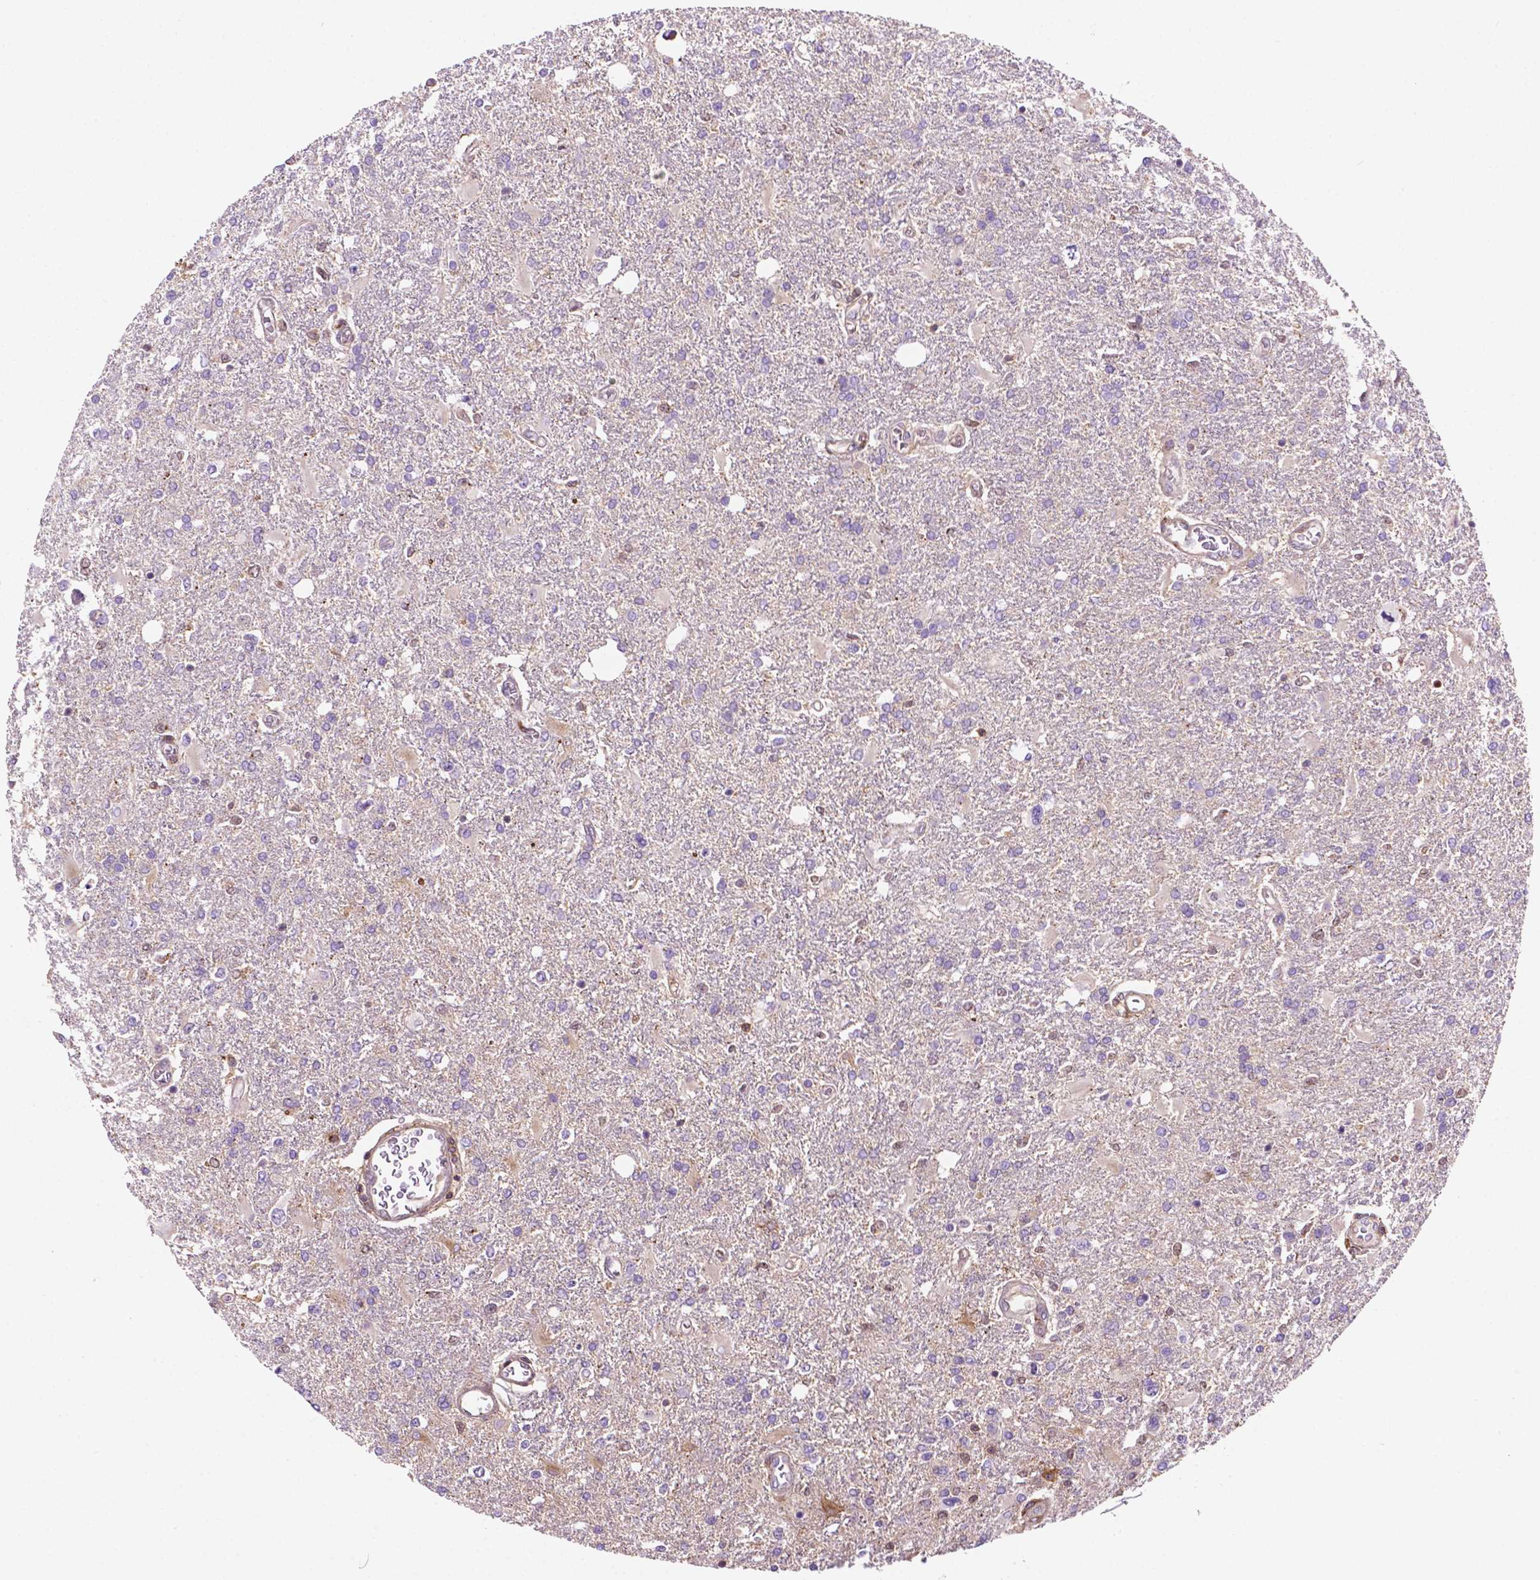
{"staining": {"intensity": "negative", "quantity": "none", "location": "none"}, "tissue": "glioma", "cell_type": "Tumor cells", "image_type": "cancer", "snomed": [{"axis": "morphology", "description": "Glioma, malignant, High grade"}, {"axis": "topography", "description": "Cerebral cortex"}], "caption": "Immunohistochemical staining of glioma displays no significant expression in tumor cells.", "gene": "DCN", "patient": {"sex": "male", "age": 79}}